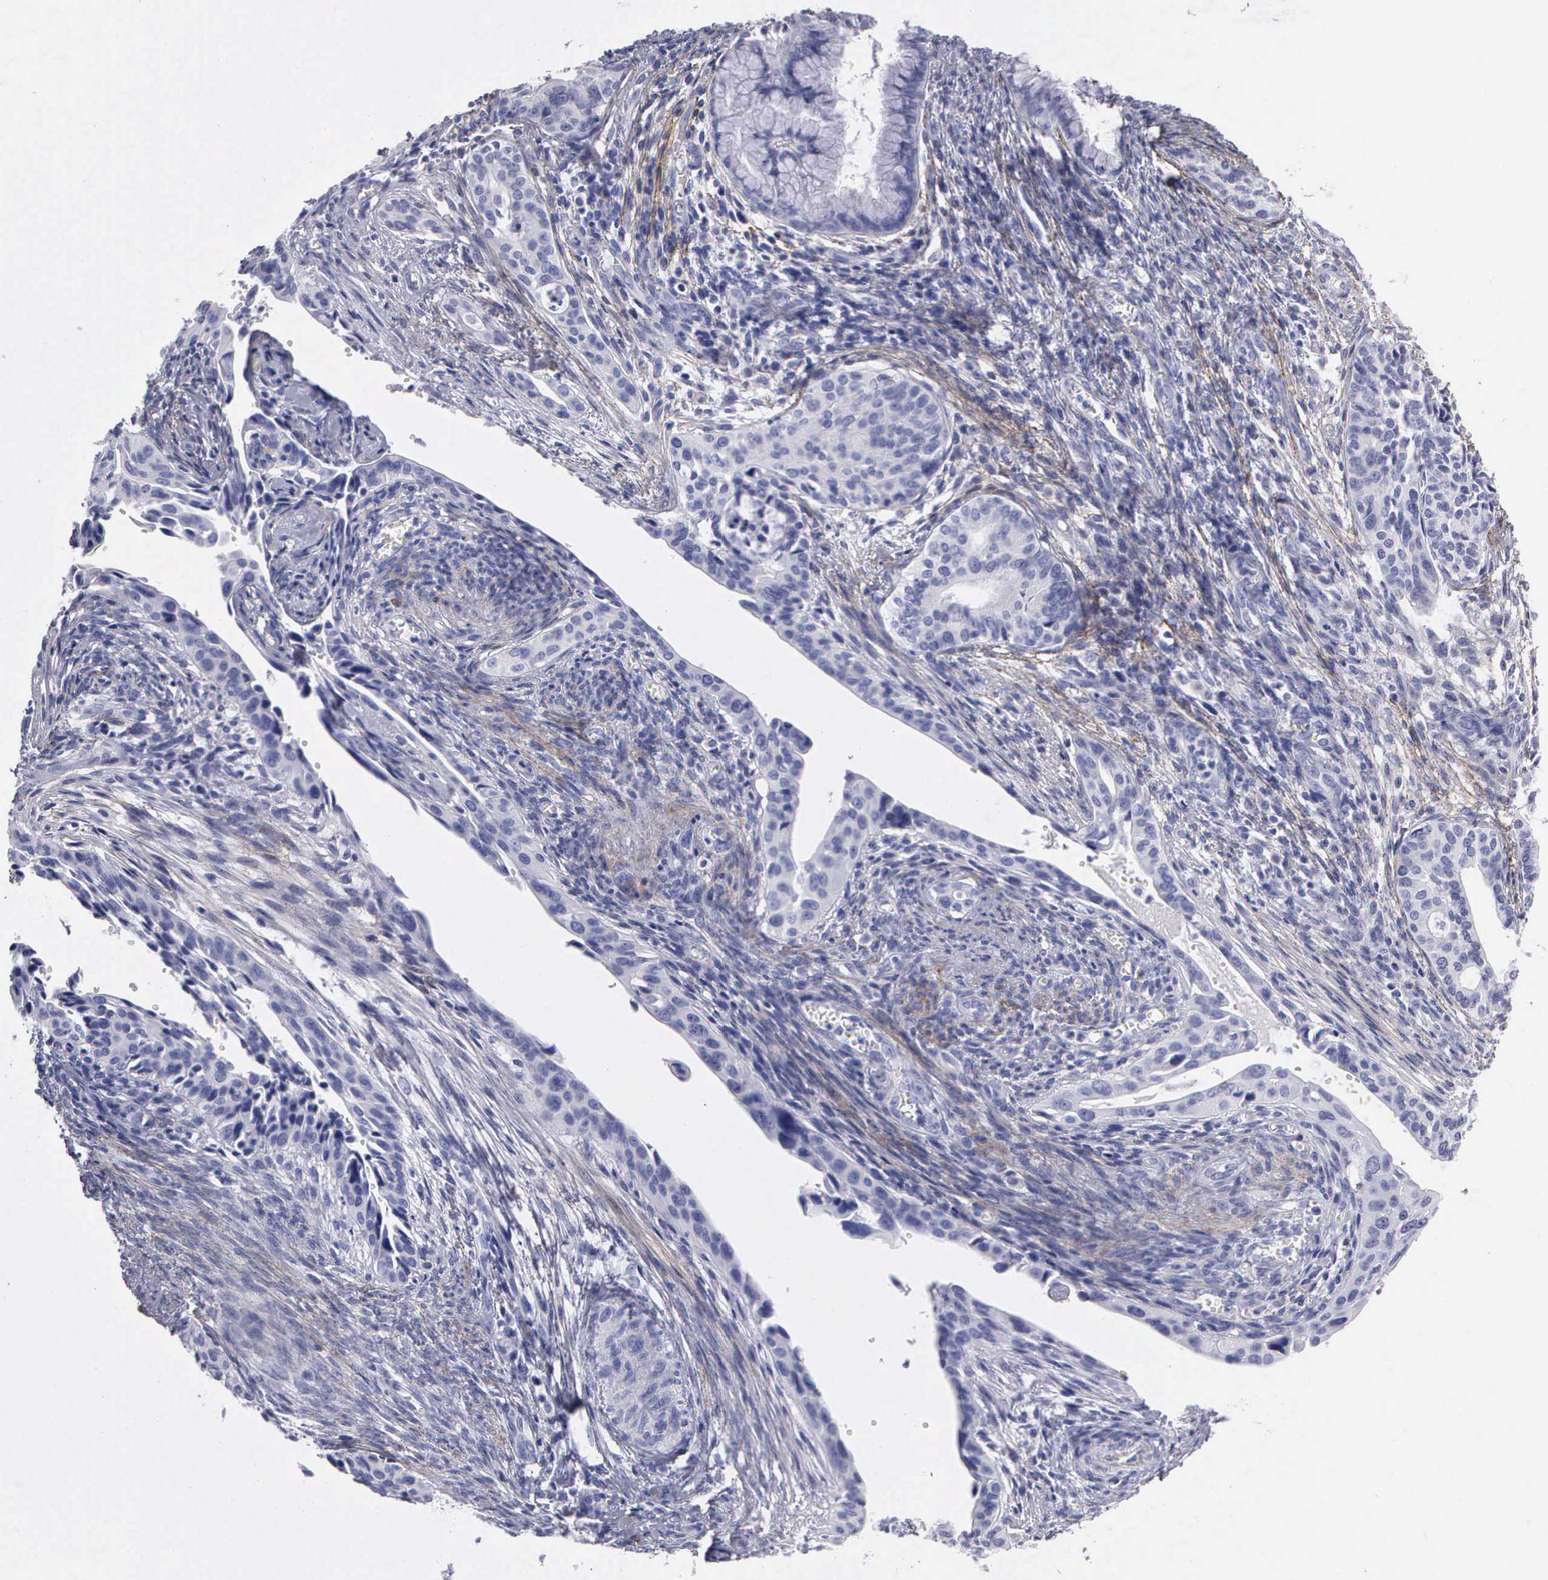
{"staining": {"intensity": "negative", "quantity": "none", "location": "none"}, "tissue": "cervical cancer", "cell_type": "Tumor cells", "image_type": "cancer", "snomed": [{"axis": "morphology", "description": "Squamous cell carcinoma, NOS"}, {"axis": "topography", "description": "Cervix"}], "caption": "Immunohistochemical staining of human cervical squamous cell carcinoma demonstrates no significant expression in tumor cells.", "gene": "FBLN5", "patient": {"sex": "female", "age": 34}}